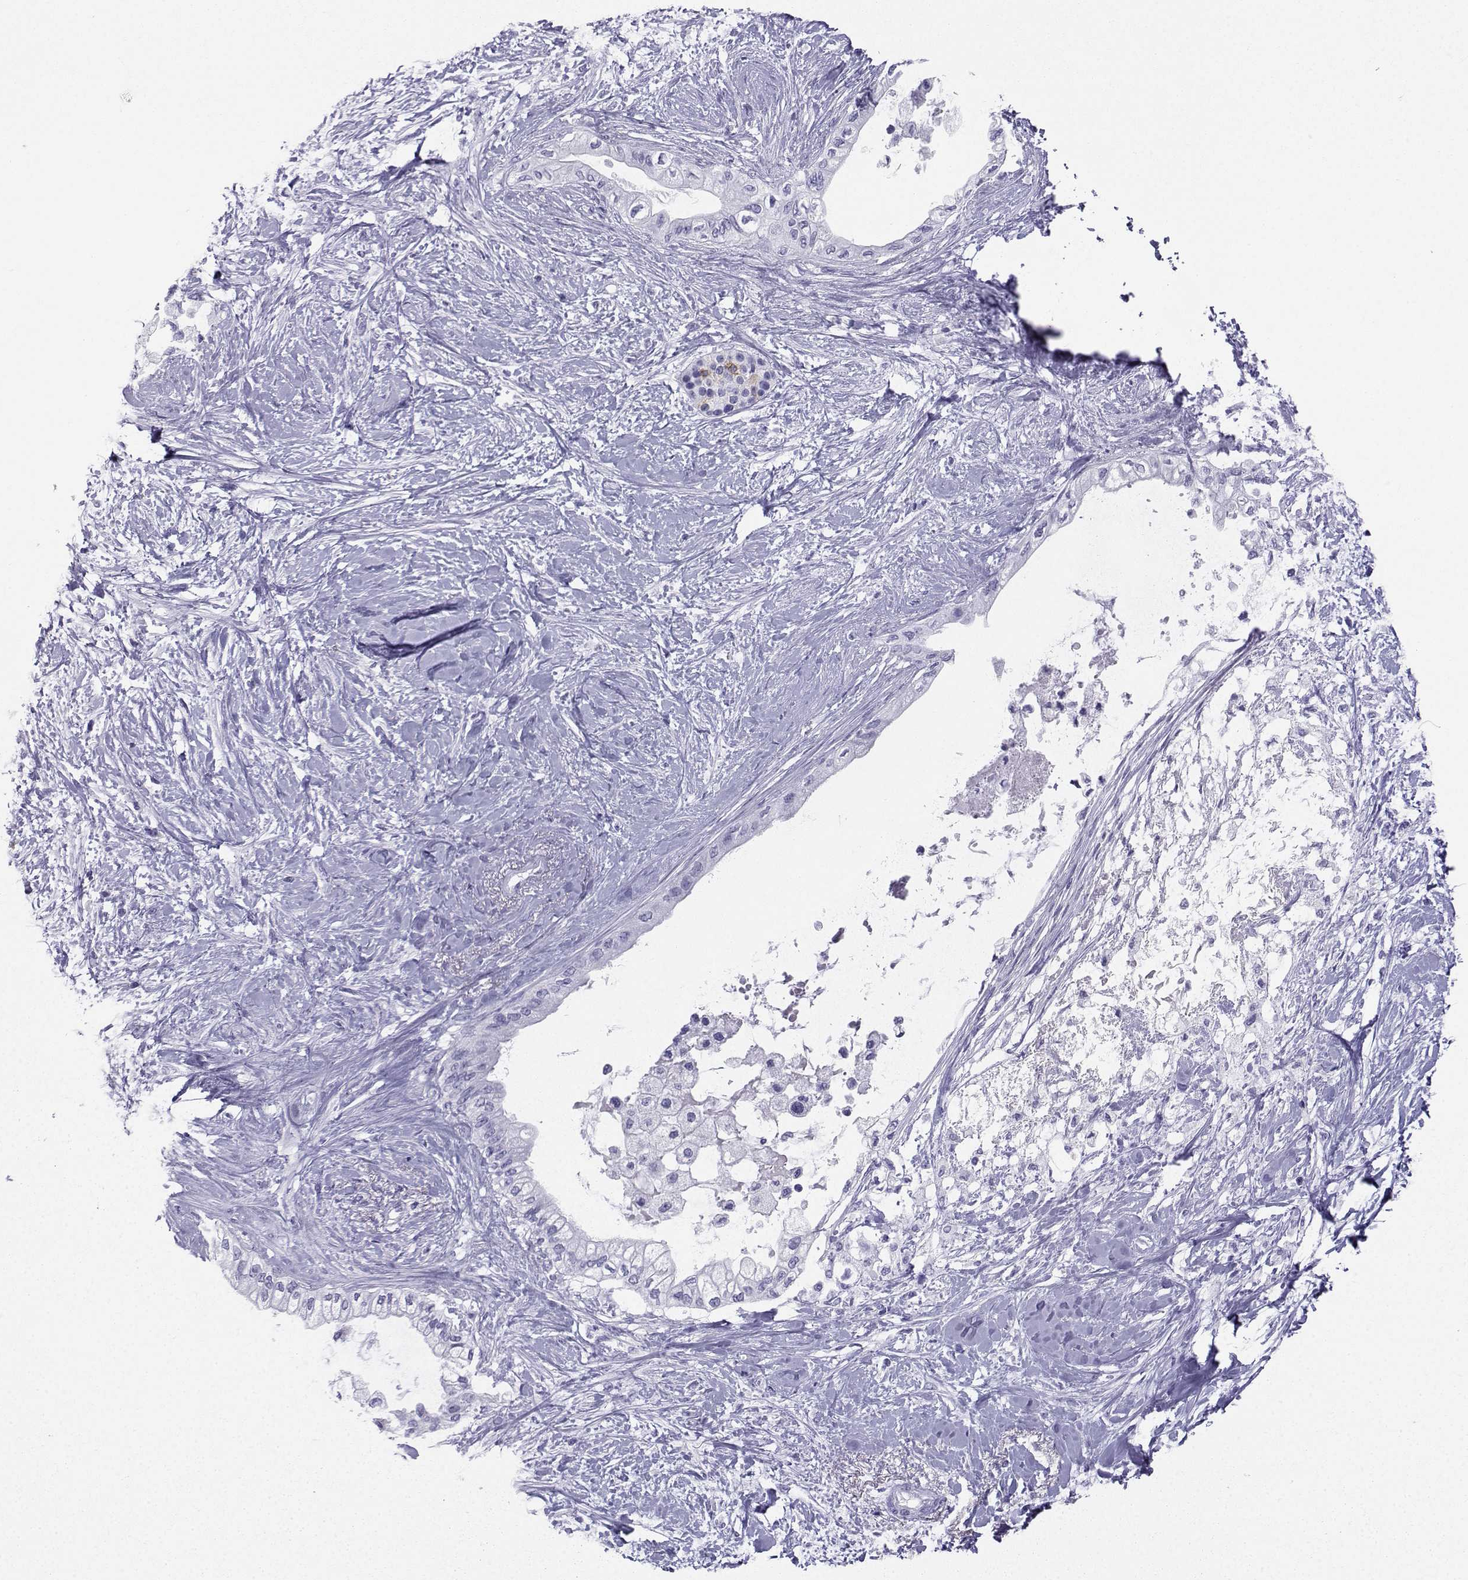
{"staining": {"intensity": "negative", "quantity": "none", "location": "none"}, "tissue": "pancreatic cancer", "cell_type": "Tumor cells", "image_type": "cancer", "snomed": [{"axis": "morphology", "description": "Normal tissue, NOS"}, {"axis": "morphology", "description": "Adenocarcinoma, NOS"}, {"axis": "topography", "description": "Pancreas"}, {"axis": "topography", "description": "Duodenum"}], "caption": "Tumor cells show no significant protein staining in pancreatic cancer (adenocarcinoma).", "gene": "SLC18A2", "patient": {"sex": "female", "age": 60}}